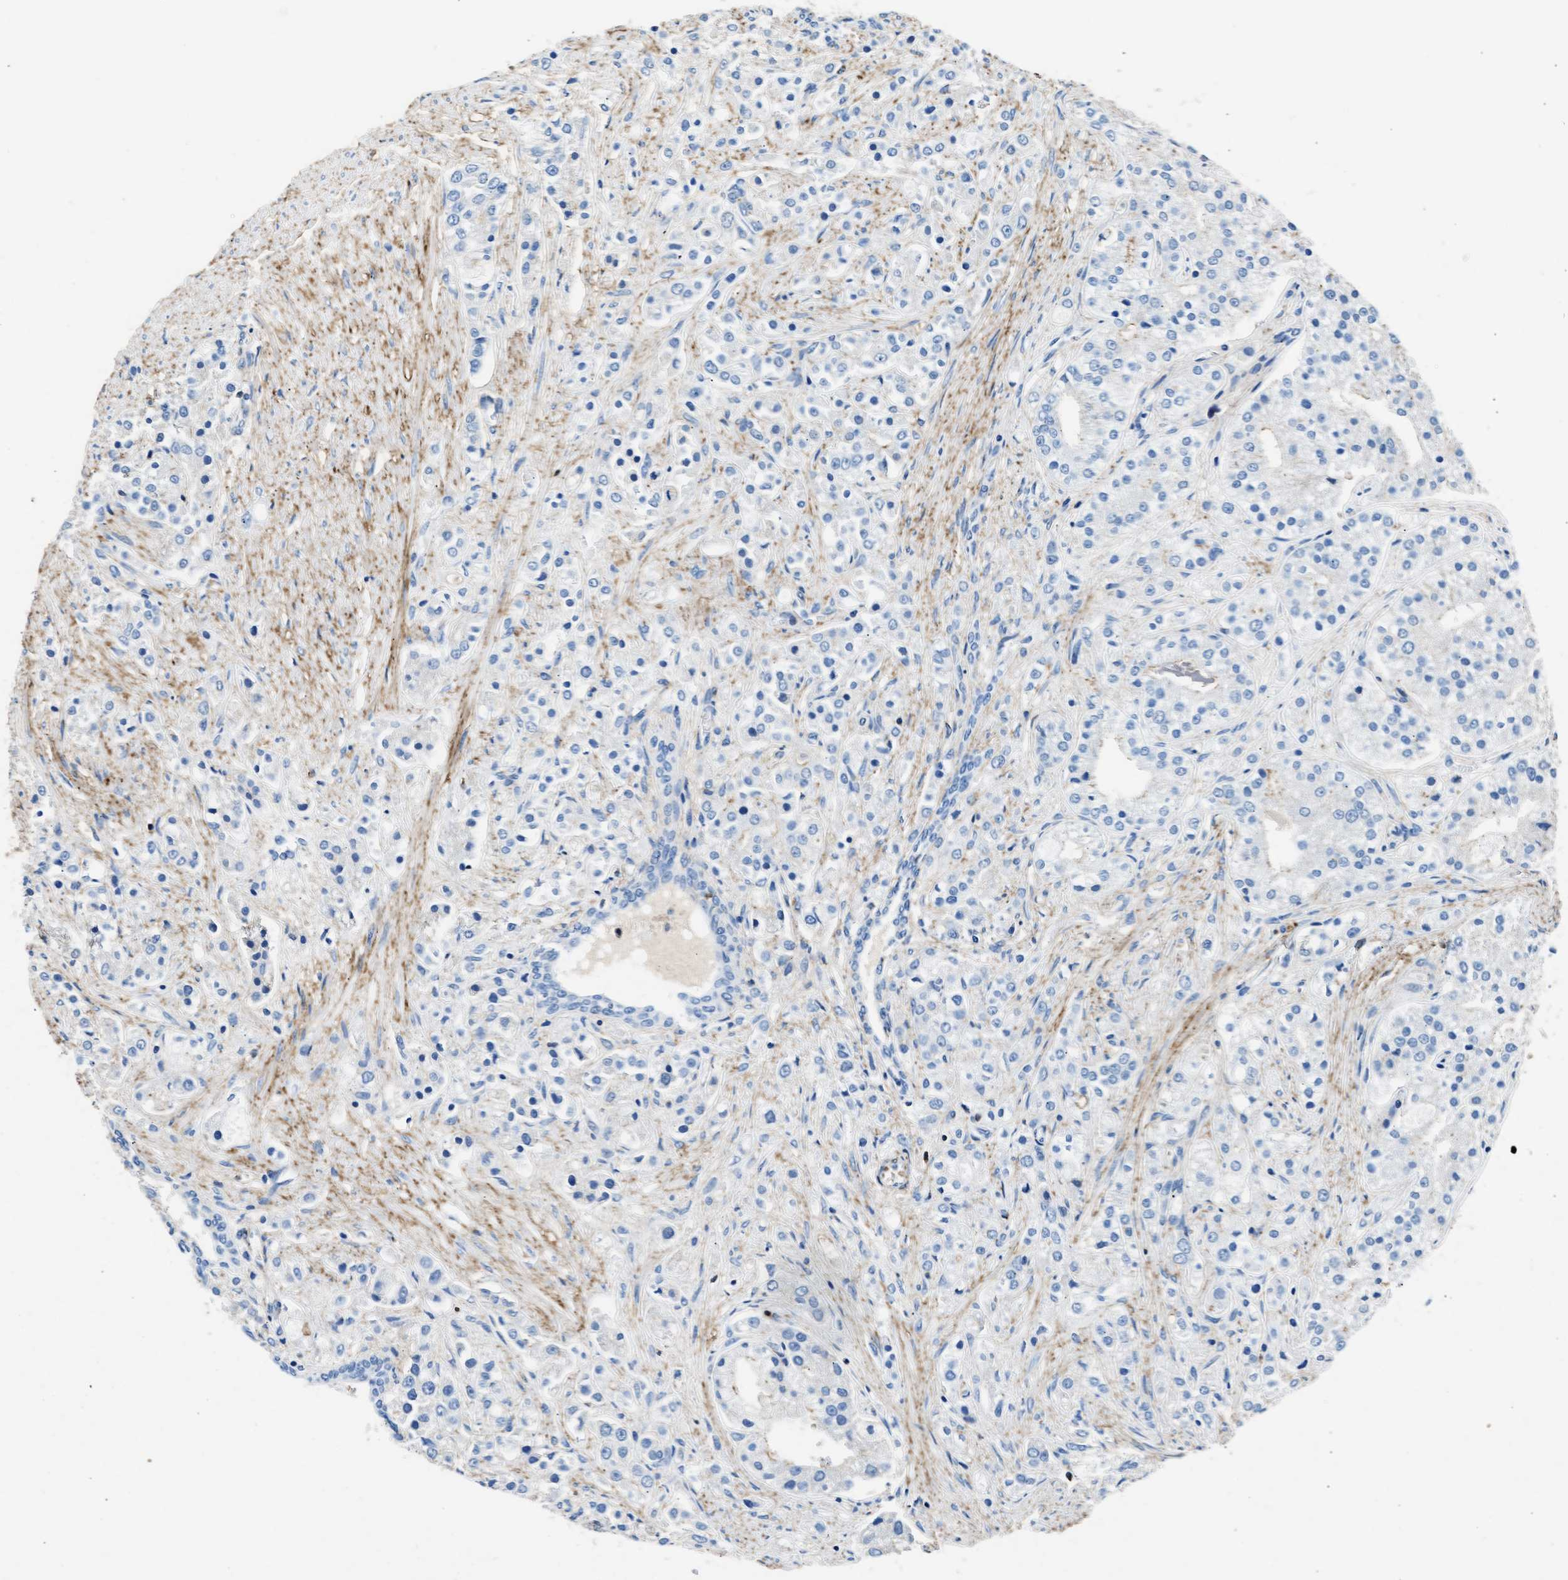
{"staining": {"intensity": "negative", "quantity": "none", "location": "none"}, "tissue": "prostate cancer", "cell_type": "Tumor cells", "image_type": "cancer", "snomed": [{"axis": "morphology", "description": "Adenocarcinoma, High grade"}, {"axis": "topography", "description": "Prostate"}], "caption": "IHC image of human adenocarcinoma (high-grade) (prostate) stained for a protein (brown), which reveals no staining in tumor cells.", "gene": "KCNQ4", "patient": {"sex": "male", "age": 50}}